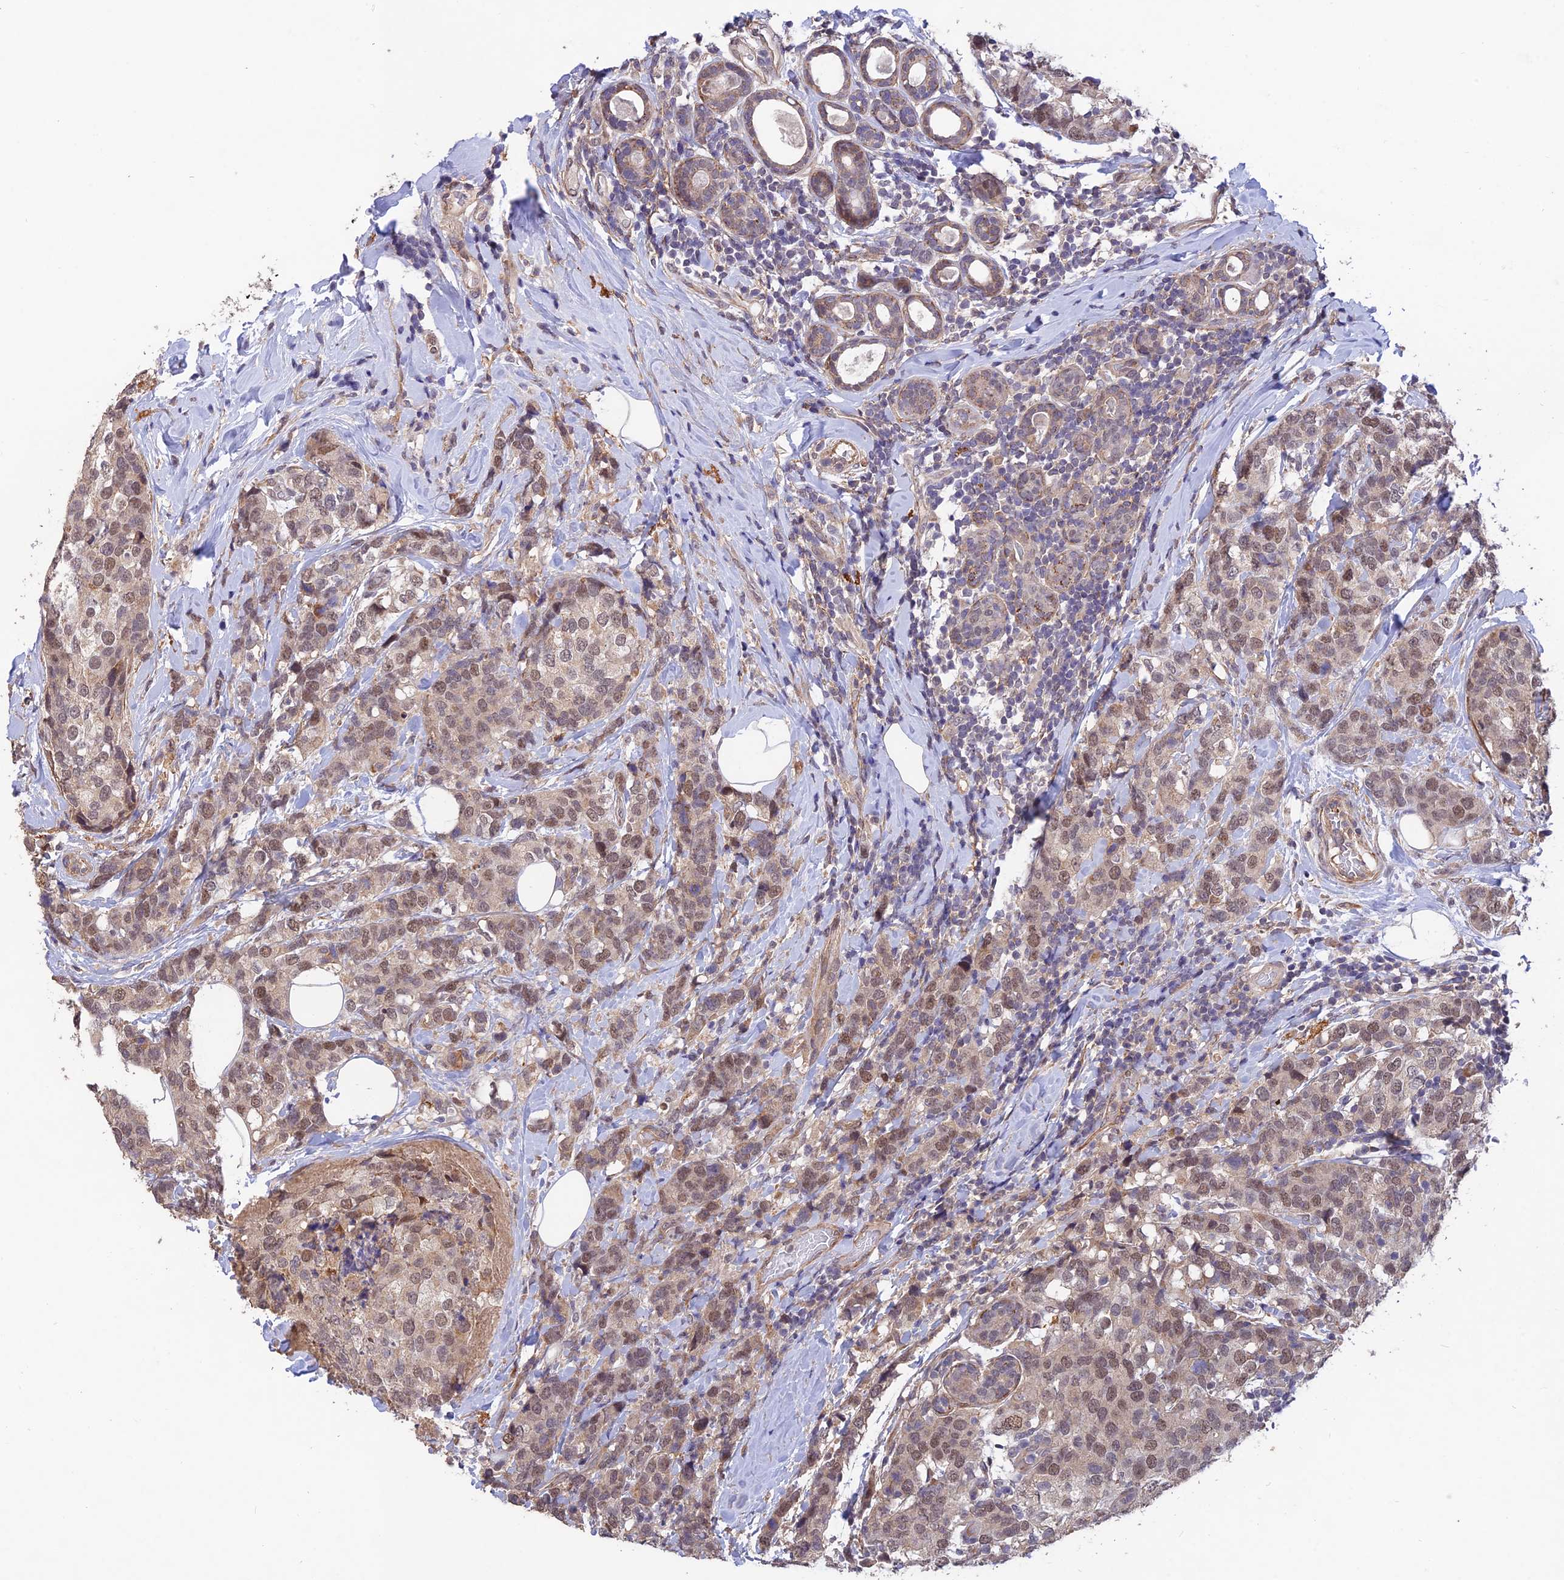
{"staining": {"intensity": "weak", "quantity": ">75%", "location": "nuclear"}, "tissue": "breast cancer", "cell_type": "Tumor cells", "image_type": "cancer", "snomed": [{"axis": "morphology", "description": "Lobular carcinoma"}, {"axis": "topography", "description": "Breast"}], "caption": "DAB immunohistochemical staining of human lobular carcinoma (breast) demonstrates weak nuclear protein positivity in approximately >75% of tumor cells. (DAB IHC, brown staining for protein, blue staining for nuclei).", "gene": "PAGR1", "patient": {"sex": "female", "age": 59}}